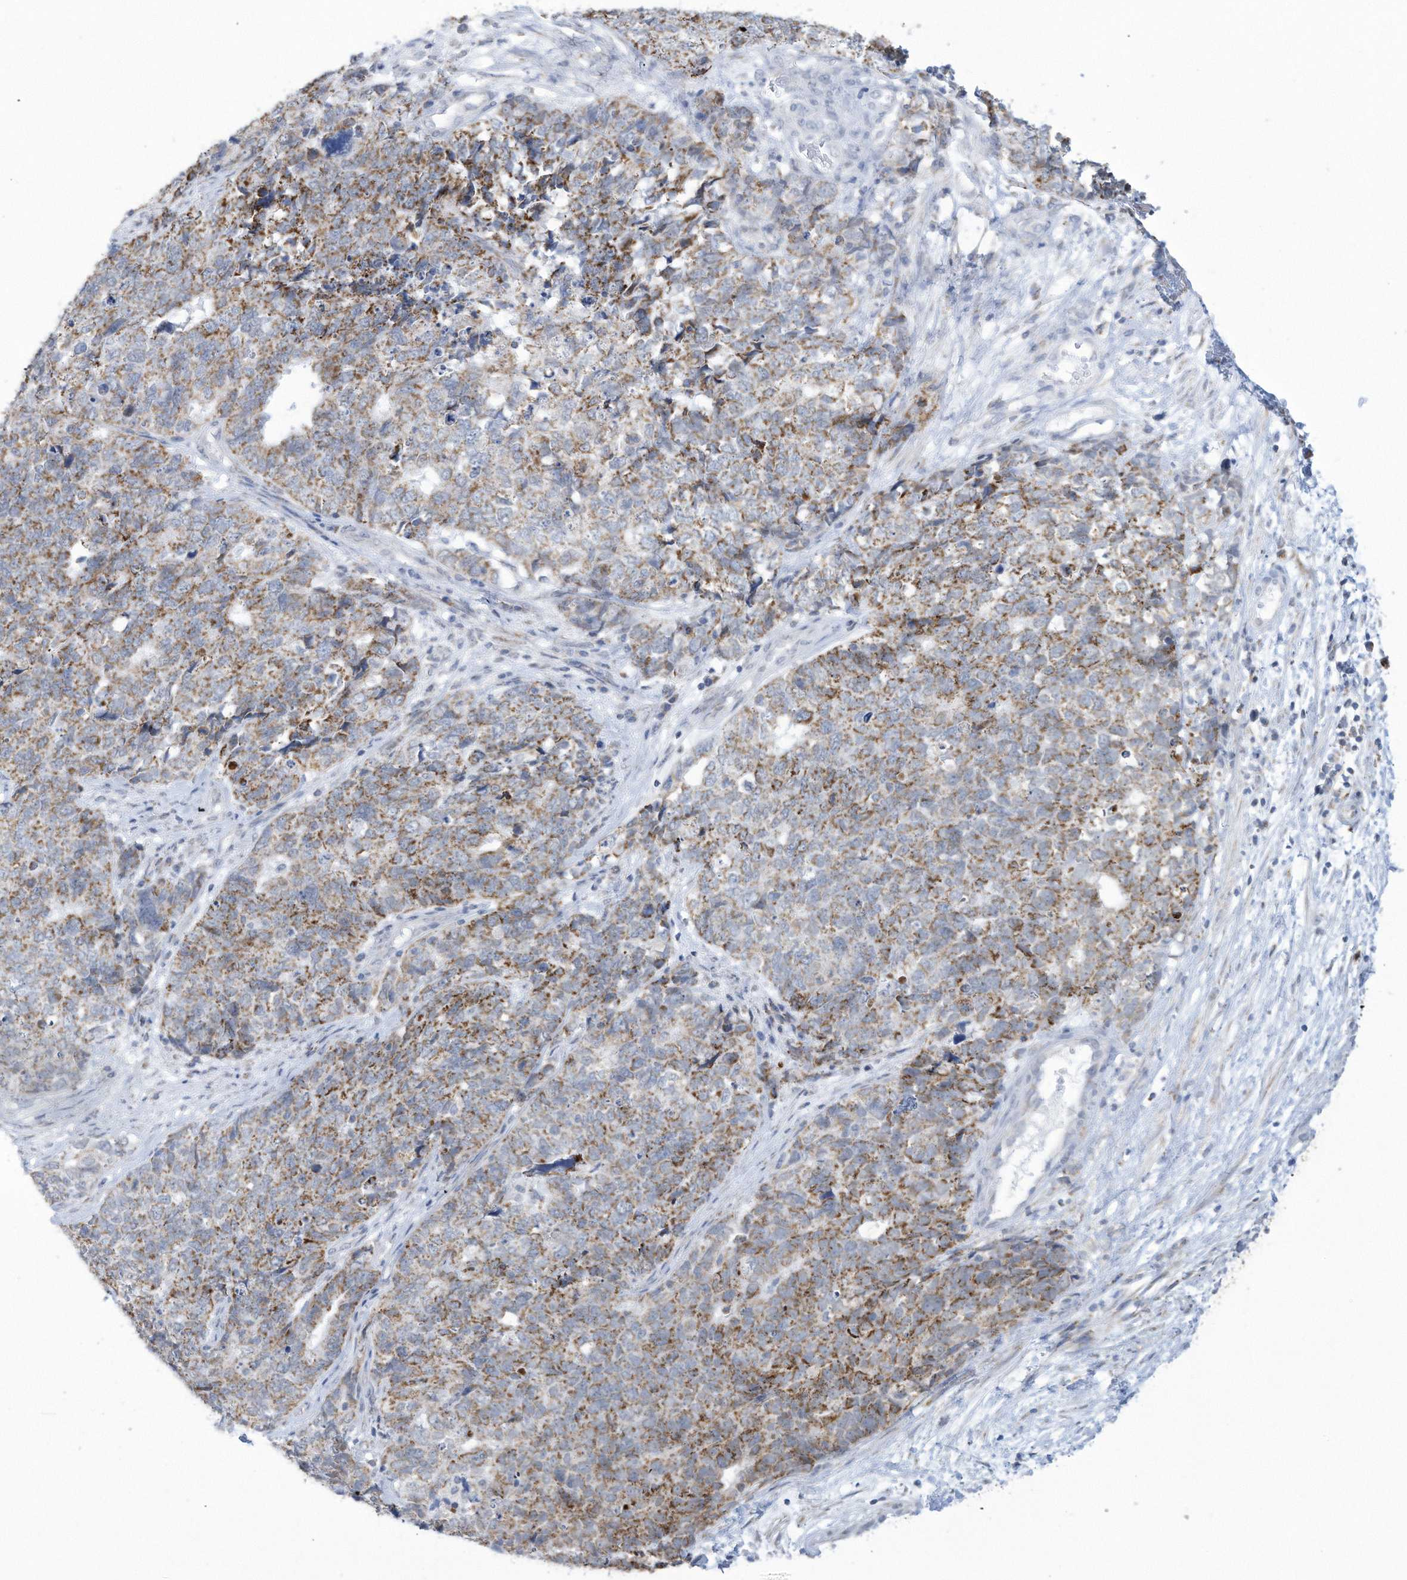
{"staining": {"intensity": "moderate", "quantity": ">75%", "location": "cytoplasmic/membranous"}, "tissue": "cervical cancer", "cell_type": "Tumor cells", "image_type": "cancer", "snomed": [{"axis": "morphology", "description": "Squamous cell carcinoma, NOS"}, {"axis": "topography", "description": "Cervix"}], "caption": "This is a photomicrograph of IHC staining of cervical squamous cell carcinoma, which shows moderate staining in the cytoplasmic/membranous of tumor cells.", "gene": "ALDH6A1", "patient": {"sex": "female", "age": 63}}